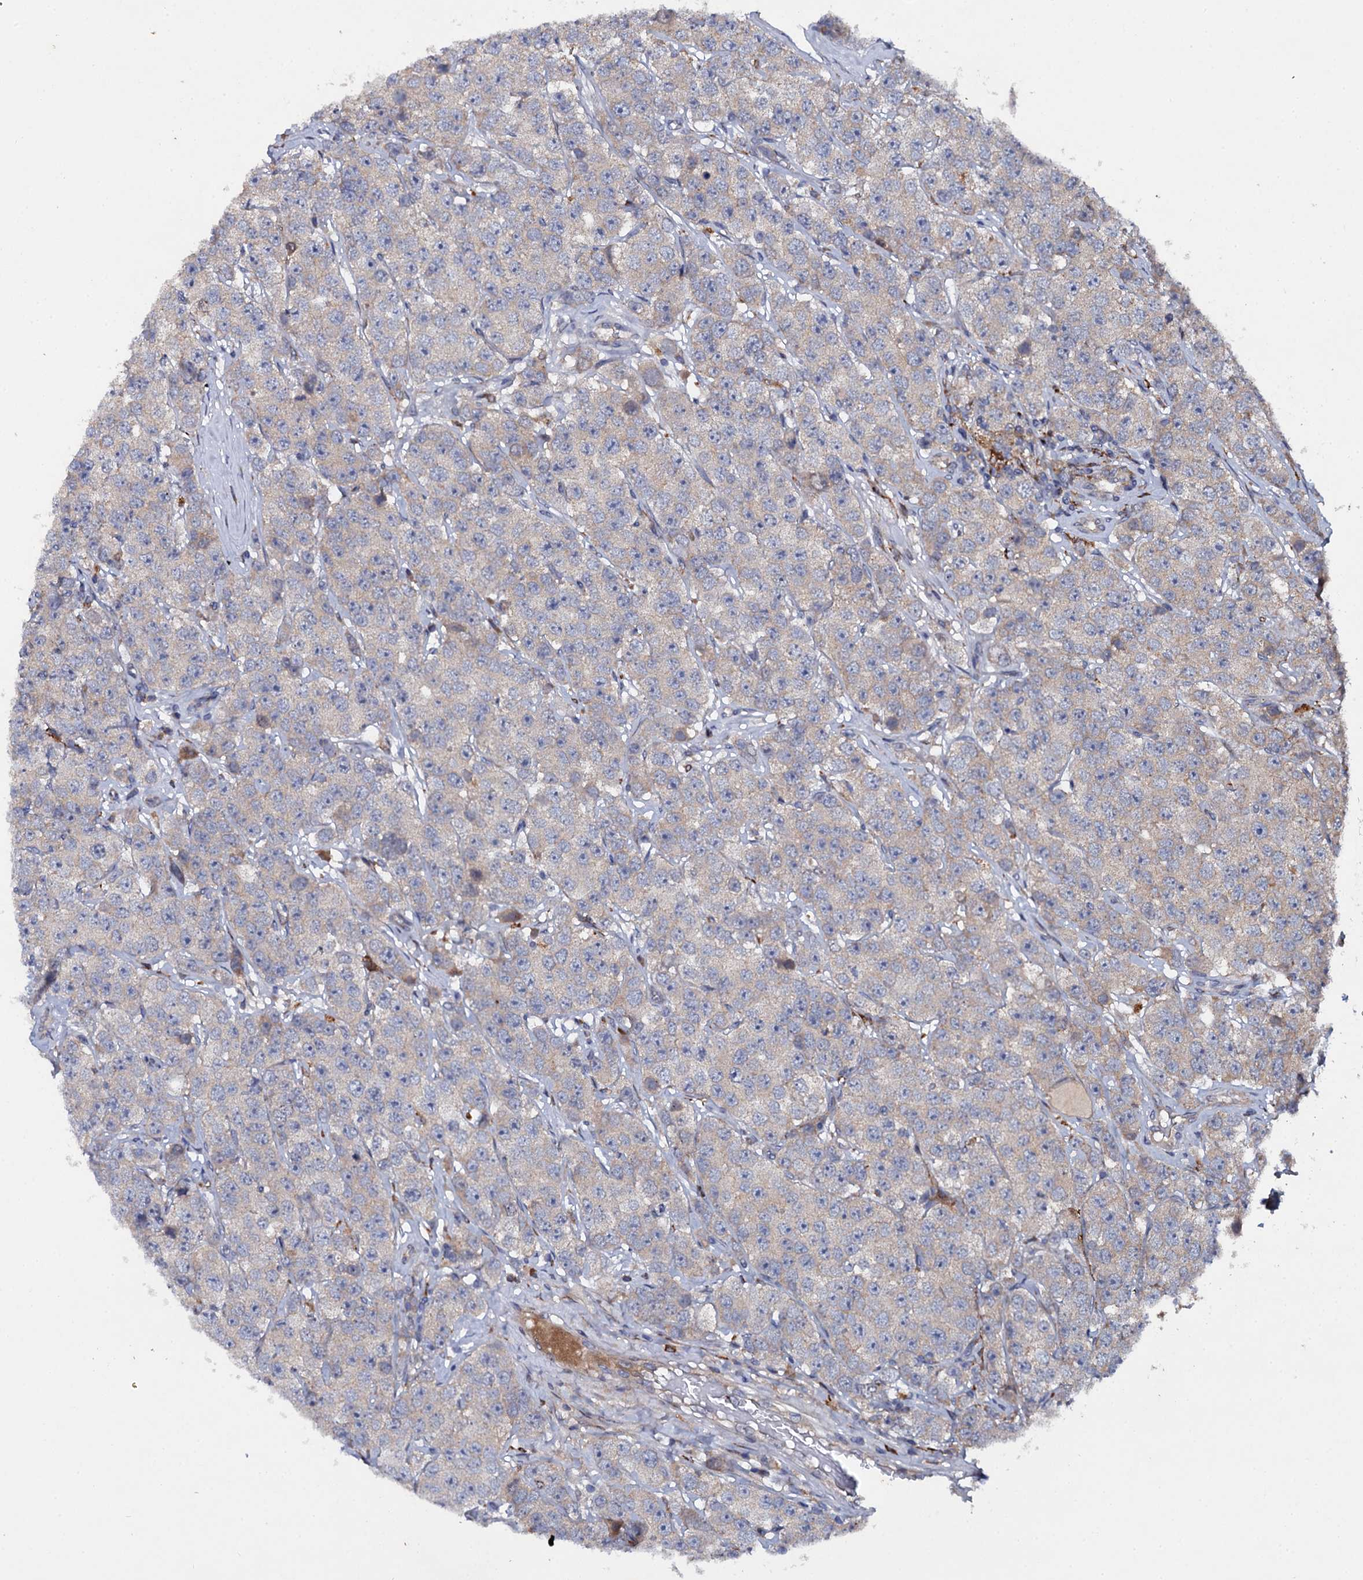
{"staining": {"intensity": "weak", "quantity": "<25%", "location": "cytoplasmic/membranous"}, "tissue": "testis cancer", "cell_type": "Tumor cells", "image_type": "cancer", "snomed": [{"axis": "morphology", "description": "Seminoma, NOS"}, {"axis": "topography", "description": "Testis"}], "caption": "Human testis seminoma stained for a protein using immunohistochemistry demonstrates no expression in tumor cells.", "gene": "LRRC28", "patient": {"sex": "male", "age": 28}}